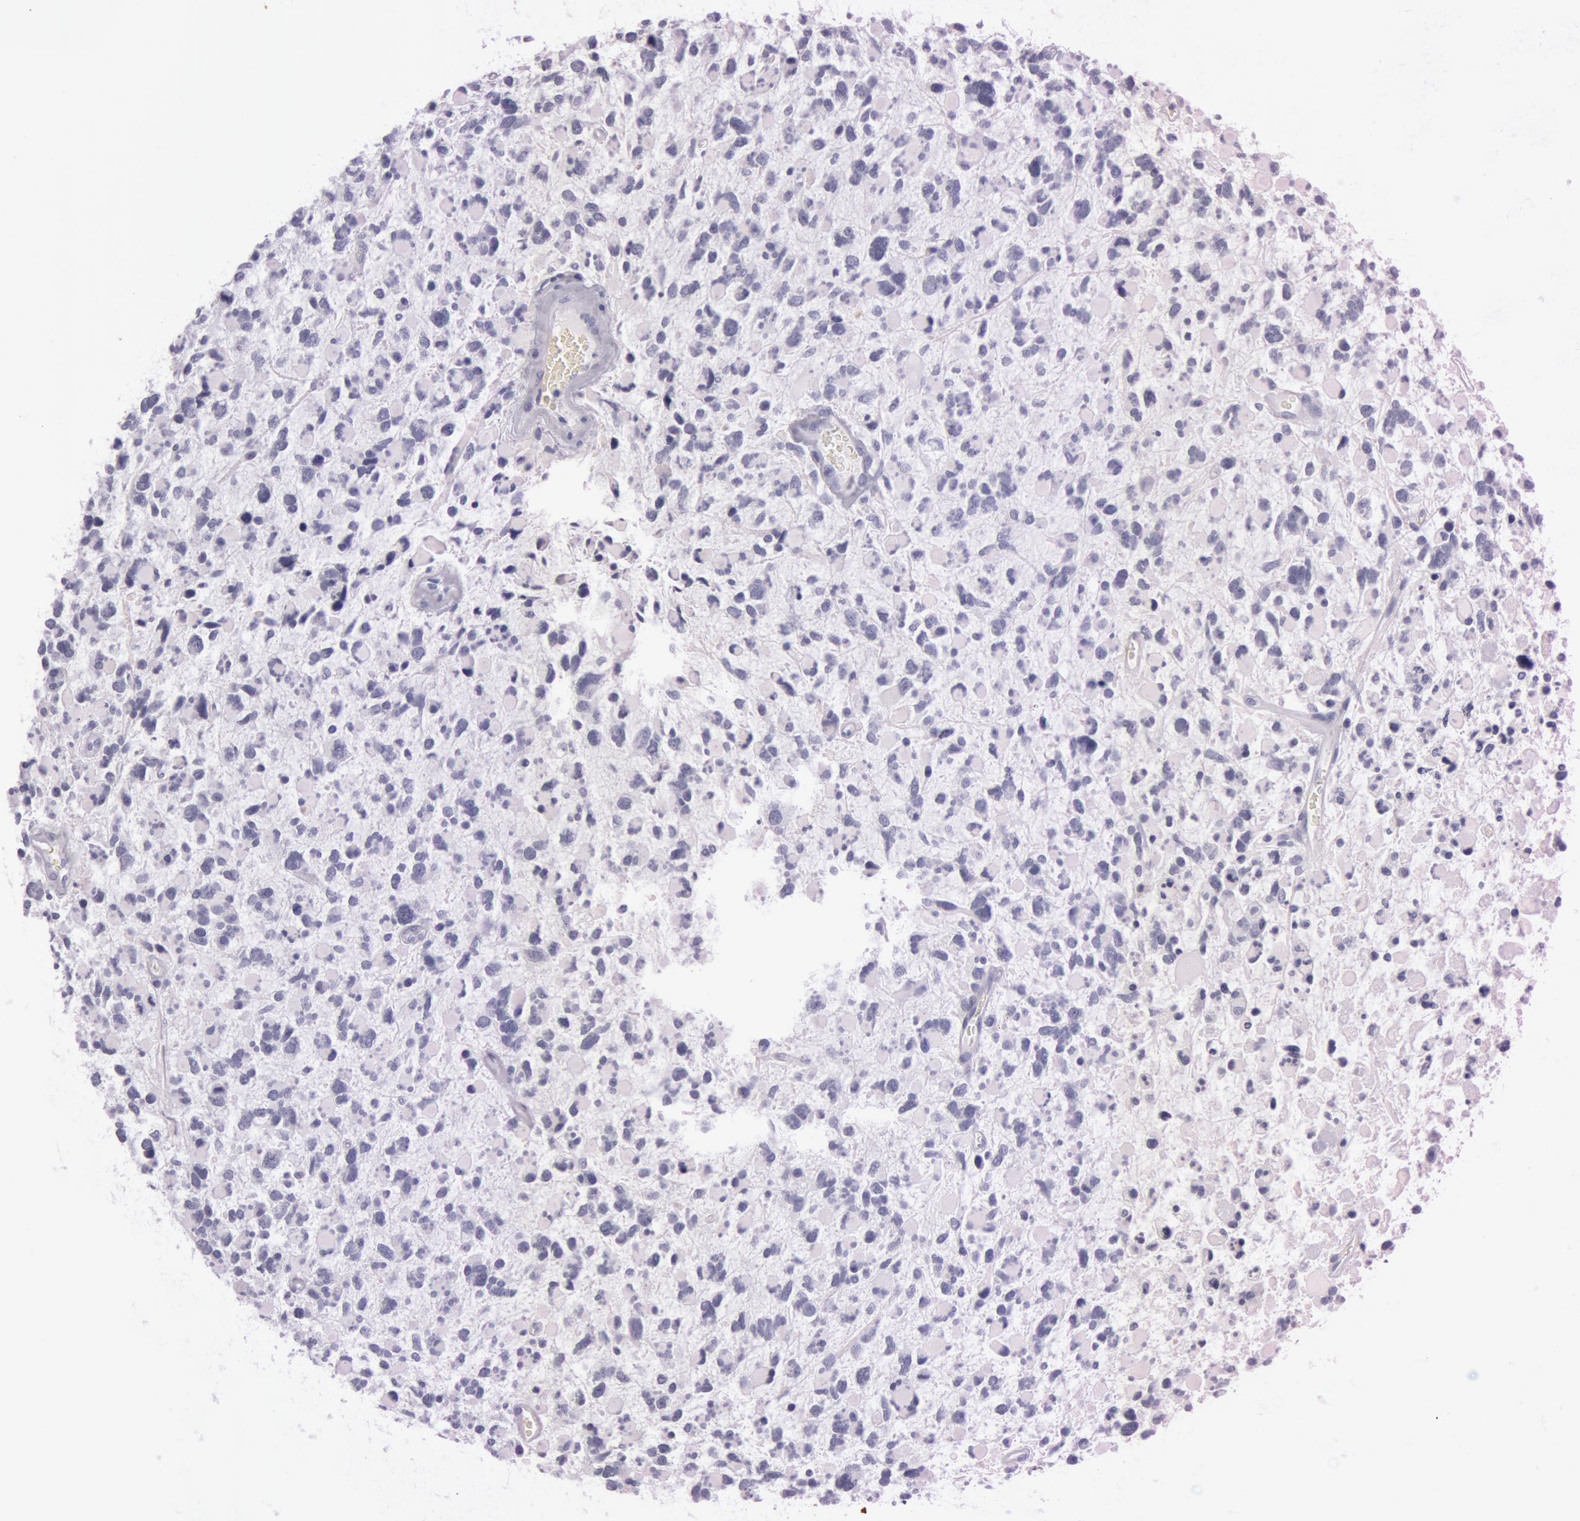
{"staining": {"intensity": "negative", "quantity": "none", "location": "none"}, "tissue": "glioma", "cell_type": "Tumor cells", "image_type": "cancer", "snomed": [{"axis": "morphology", "description": "Glioma, malignant, High grade"}, {"axis": "topography", "description": "Brain"}], "caption": "Glioma was stained to show a protein in brown. There is no significant expression in tumor cells.", "gene": "S100A7", "patient": {"sex": "female", "age": 37}}